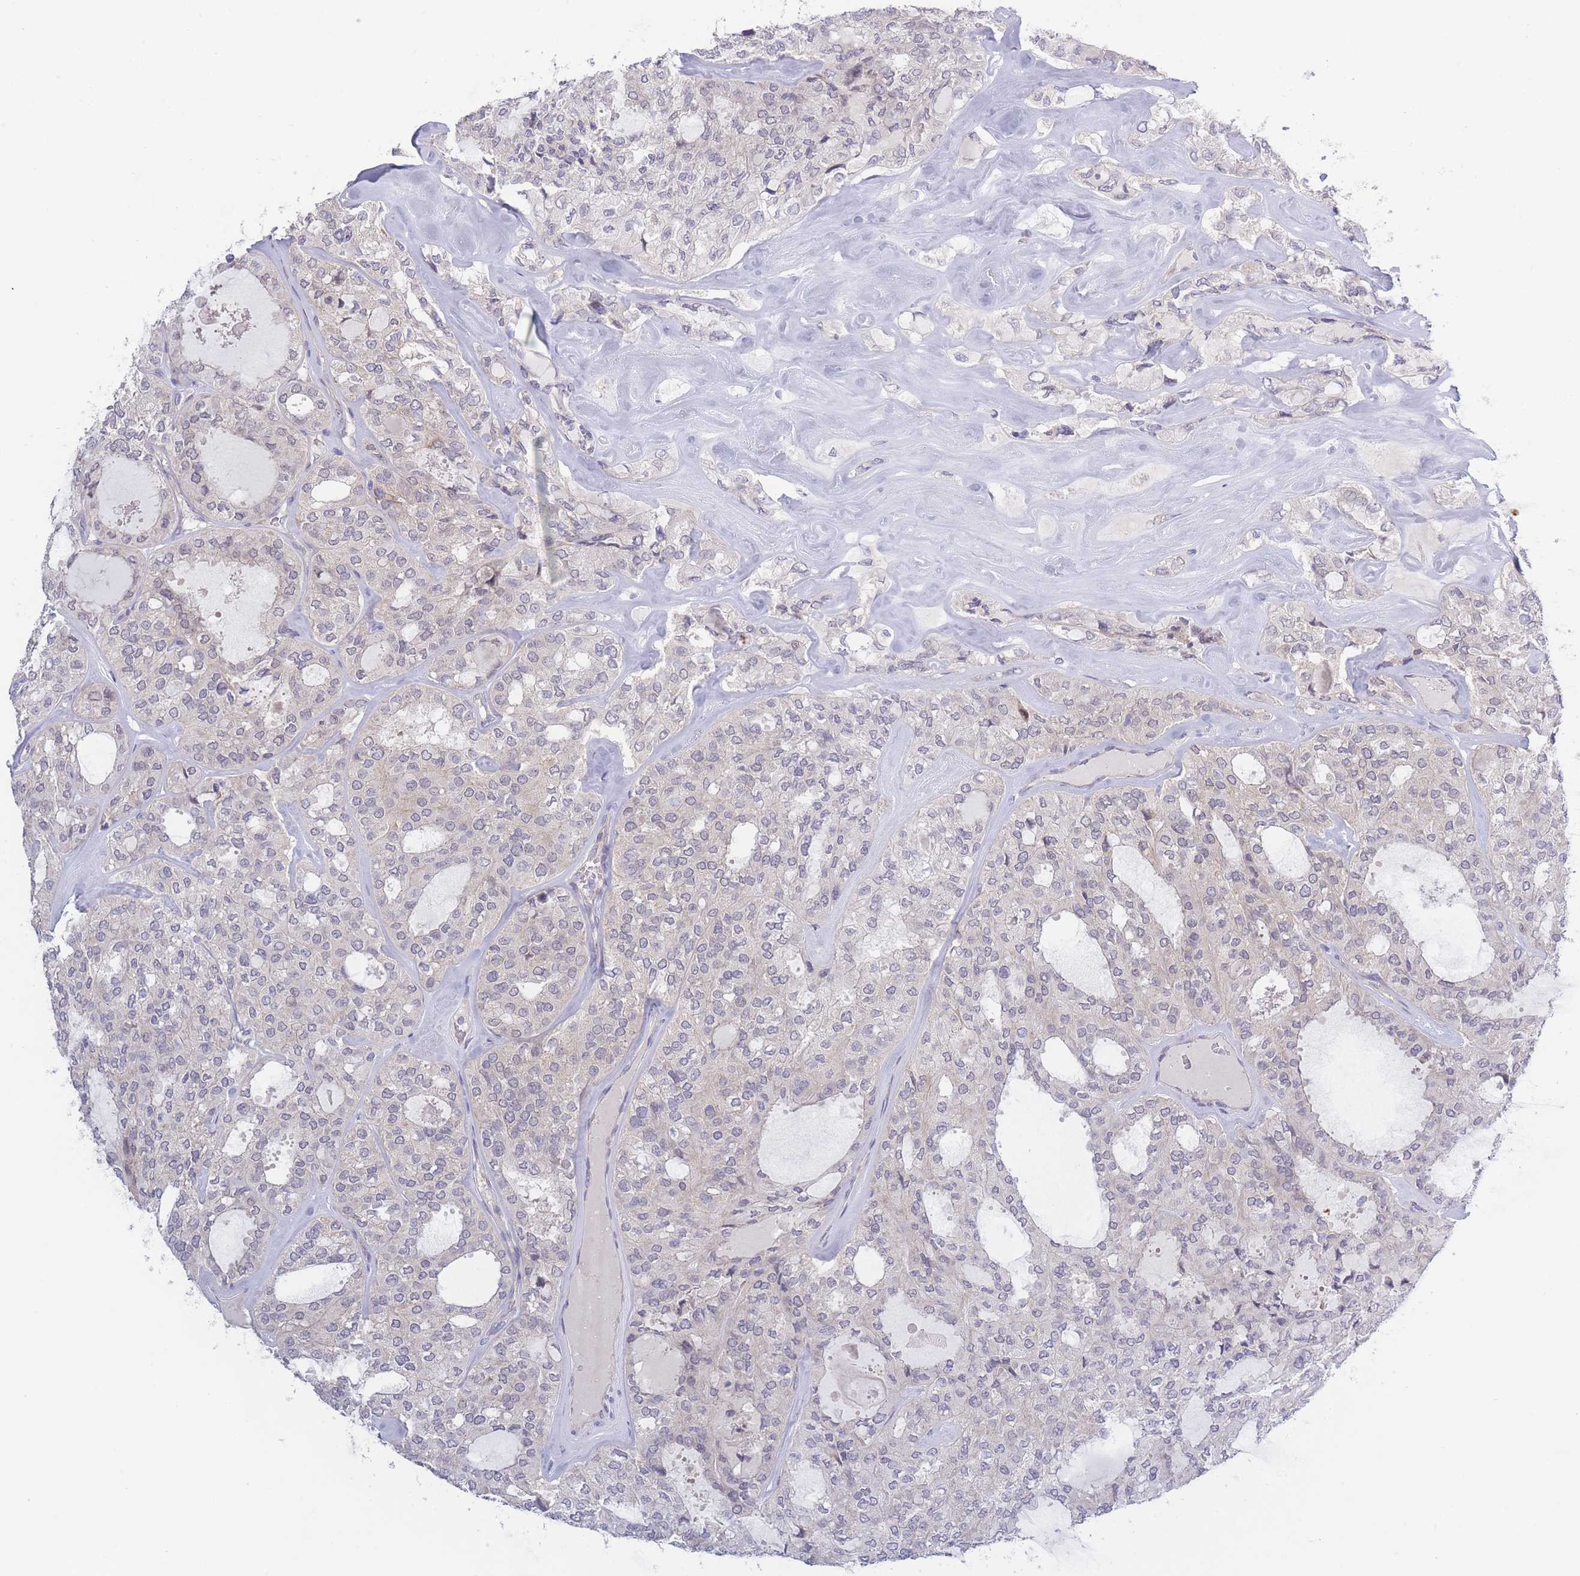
{"staining": {"intensity": "negative", "quantity": "none", "location": "none"}, "tissue": "thyroid cancer", "cell_type": "Tumor cells", "image_type": "cancer", "snomed": [{"axis": "morphology", "description": "Follicular adenoma carcinoma, NOS"}, {"axis": "topography", "description": "Thyroid gland"}], "caption": "This is an IHC histopathology image of human thyroid cancer. There is no expression in tumor cells.", "gene": "FAM227B", "patient": {"sex": "male", "age": 75}}